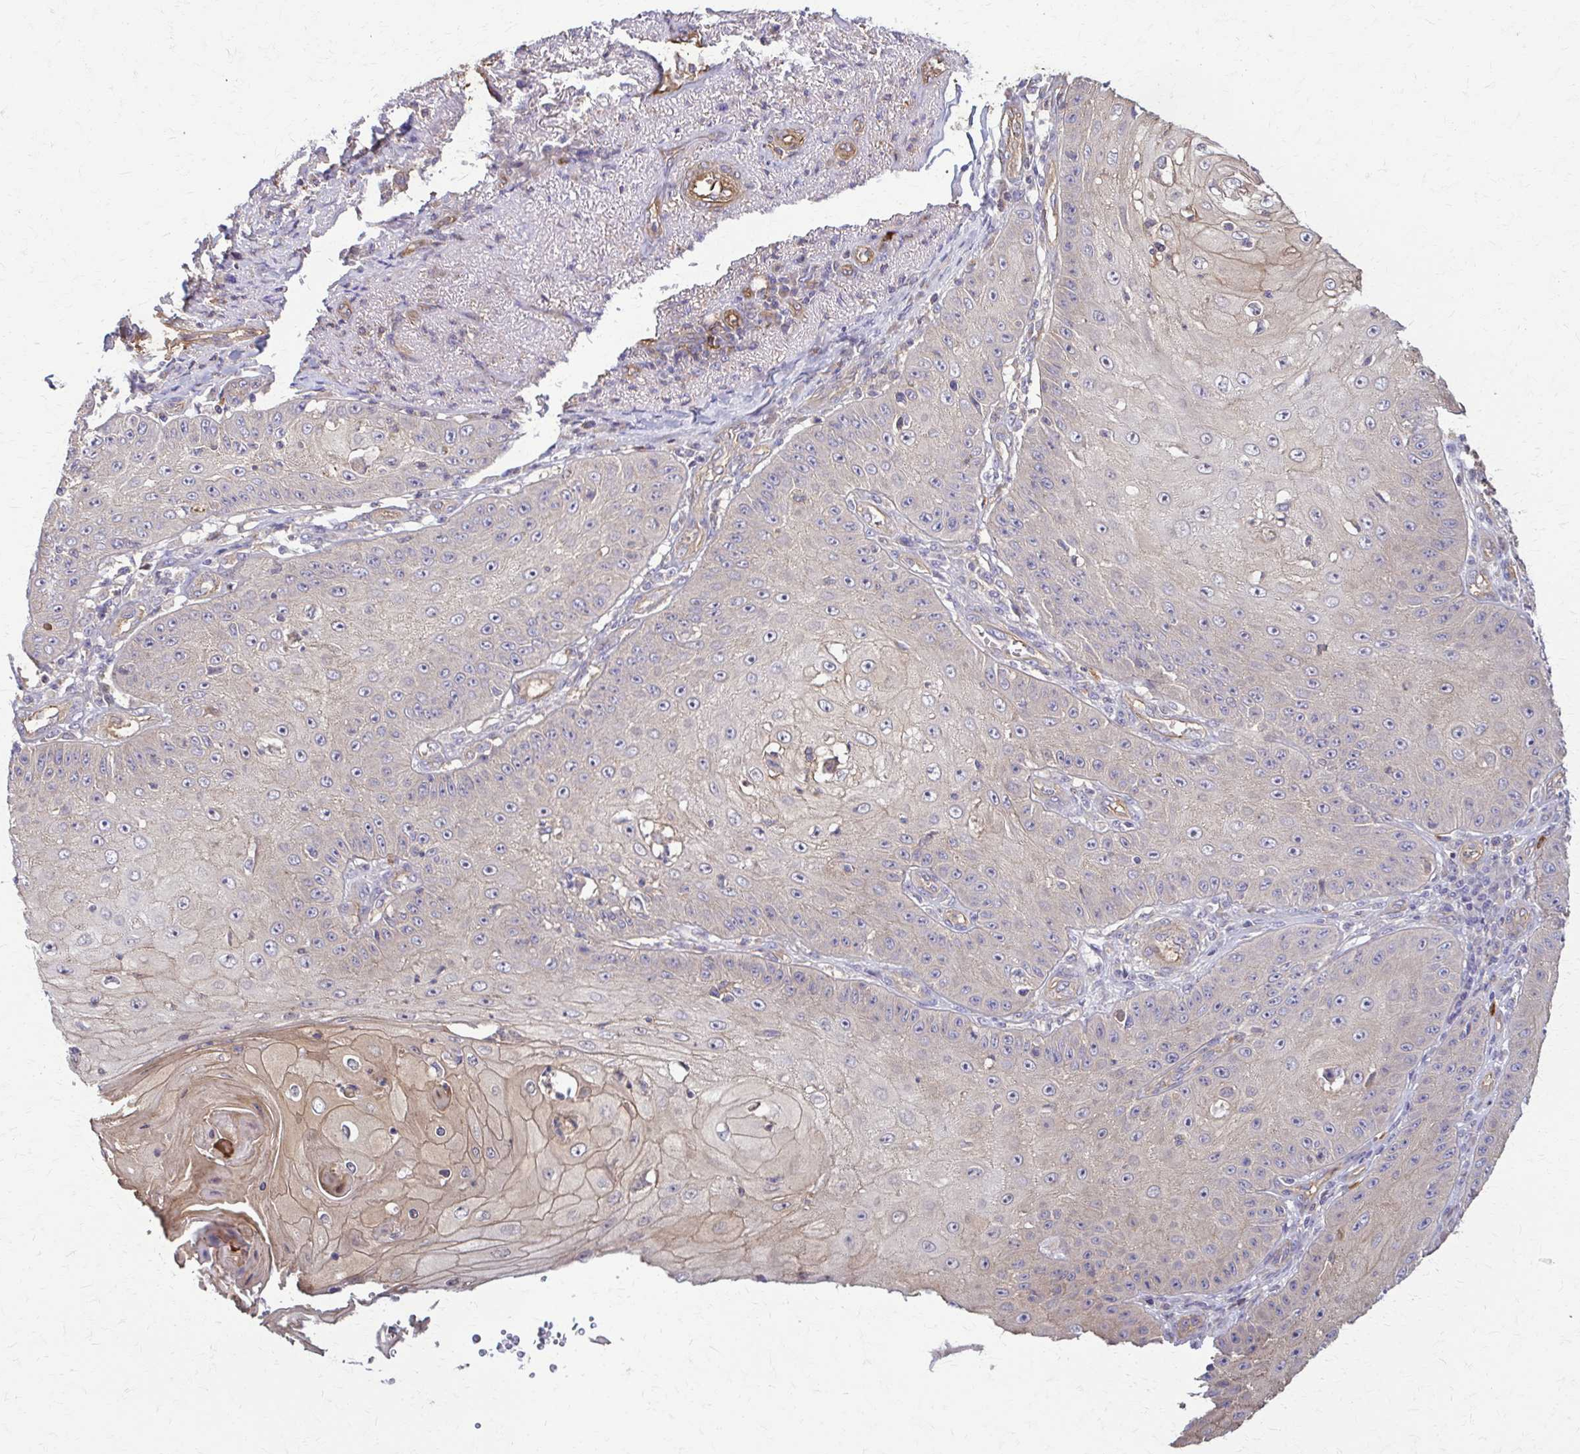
{"staining": {"intensity": "weak", "quantity": "<25%", "location": "cytoplasmic/membranous"}, "tissue": "skin cancer", "cell_type": "Tumor cells", "image_type": "cancer", "snomed": [{"axis": "morphology", "description": "Squamous cell carcinoma, NOS"}, {"axis": "topography", "description": "Skin"}], "caption": "Immunohistochemistry image of neoplastic tissue: human skin cancer stained with DAB reveals no significant protein staining in tumor cells.", "gene": "DSP", "patient": {"sex": "male", "age": 70}}